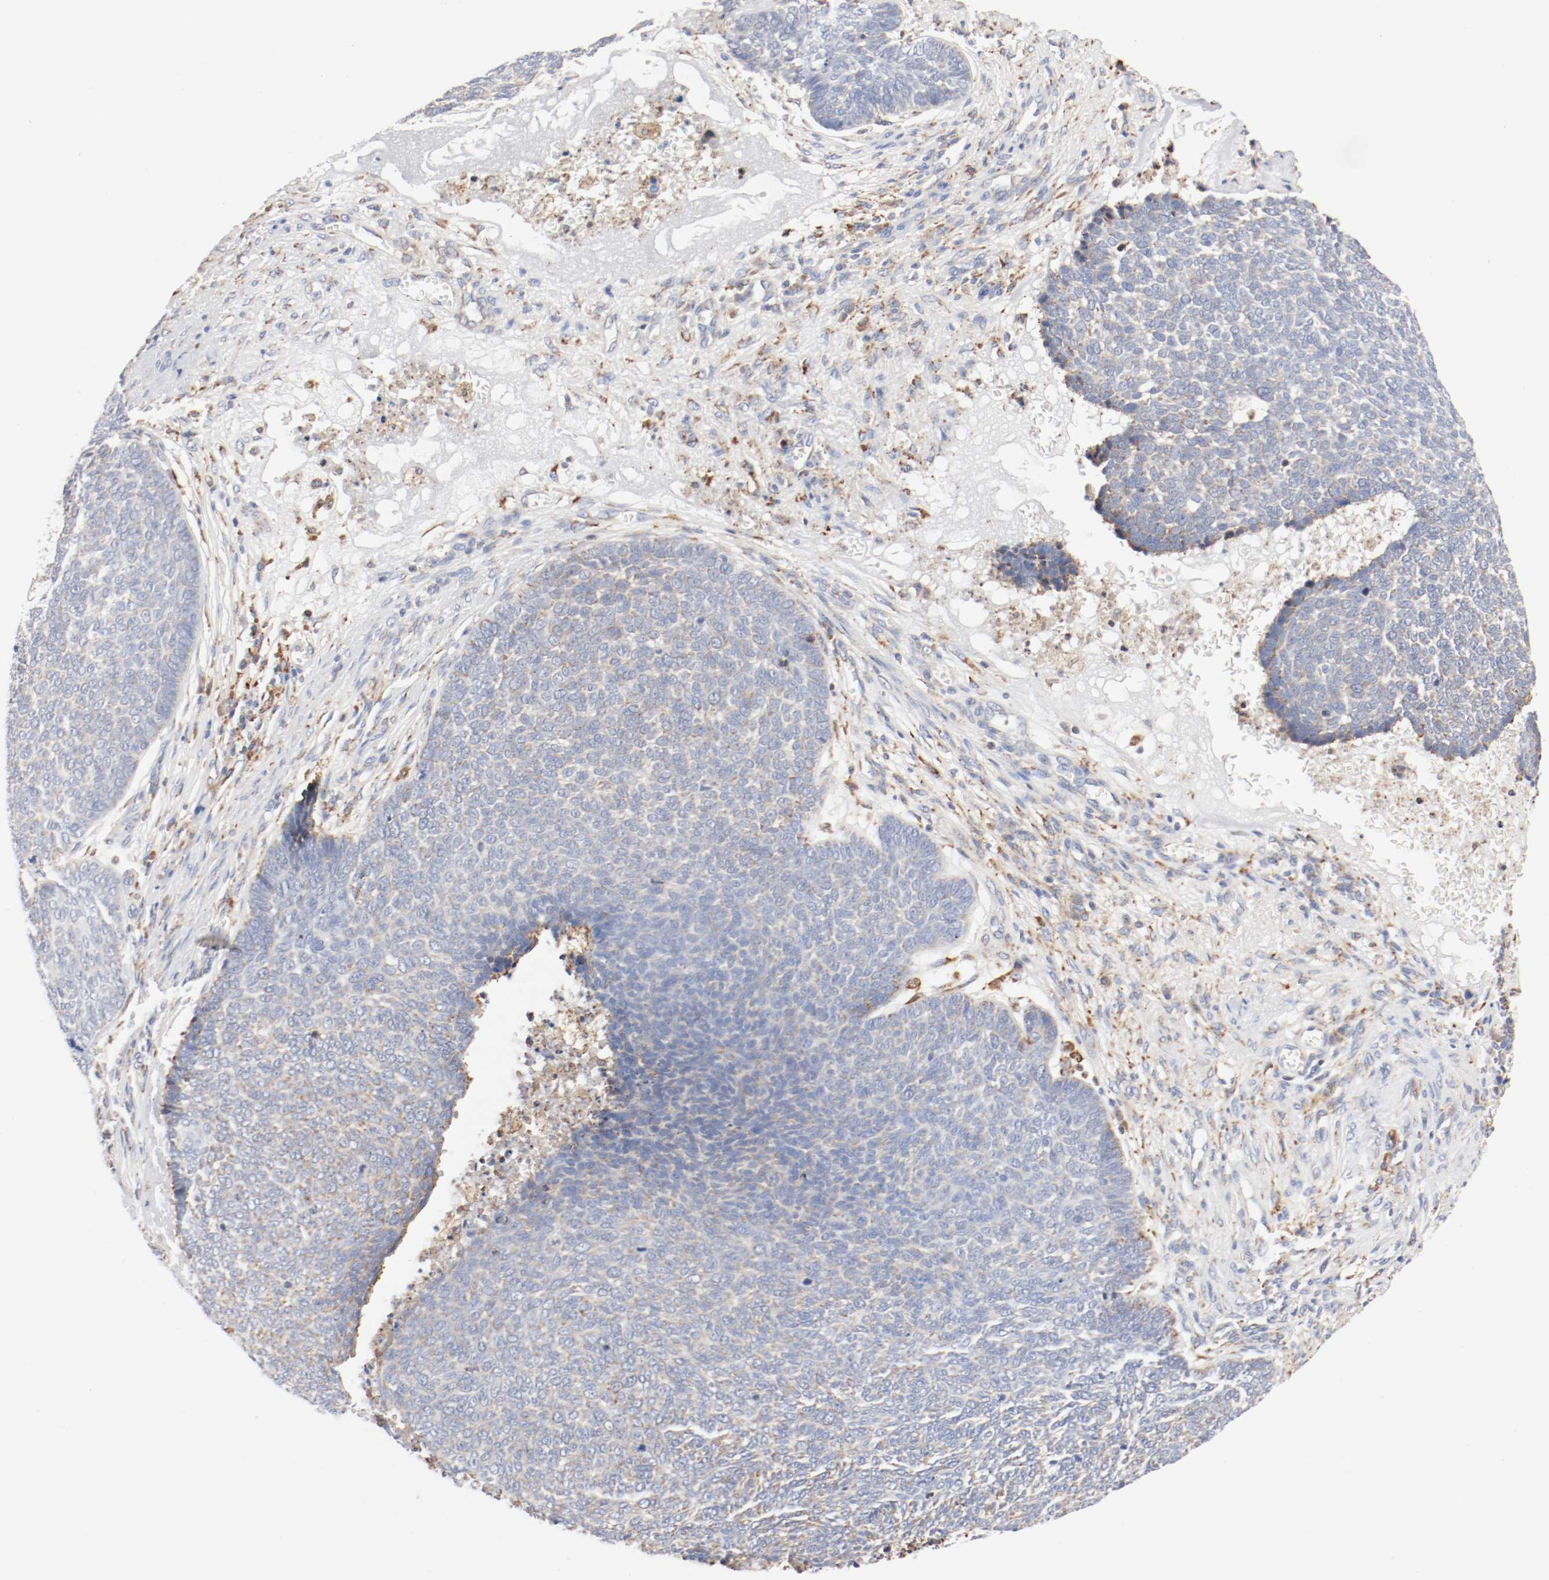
{"staining": {"intensity": "weak", "quantity": ">75%", "location": "cytoplasmic/membranous"}, "tissue": "skin cancer", "cell_type": "Tumor cells", "image_type": "cancer", "snomed": [{"axis": "morphology", "description": "Basal cell carcinoma"}, {"axis": "topography", "description": "Skin"}], "caption": "Human skin cancer (basal cell carcinoma) stained with a protein marker displays weak staining in tumor cells.", "gene": "PDPK1", "patient": {"sex": "male", "age": 84}}